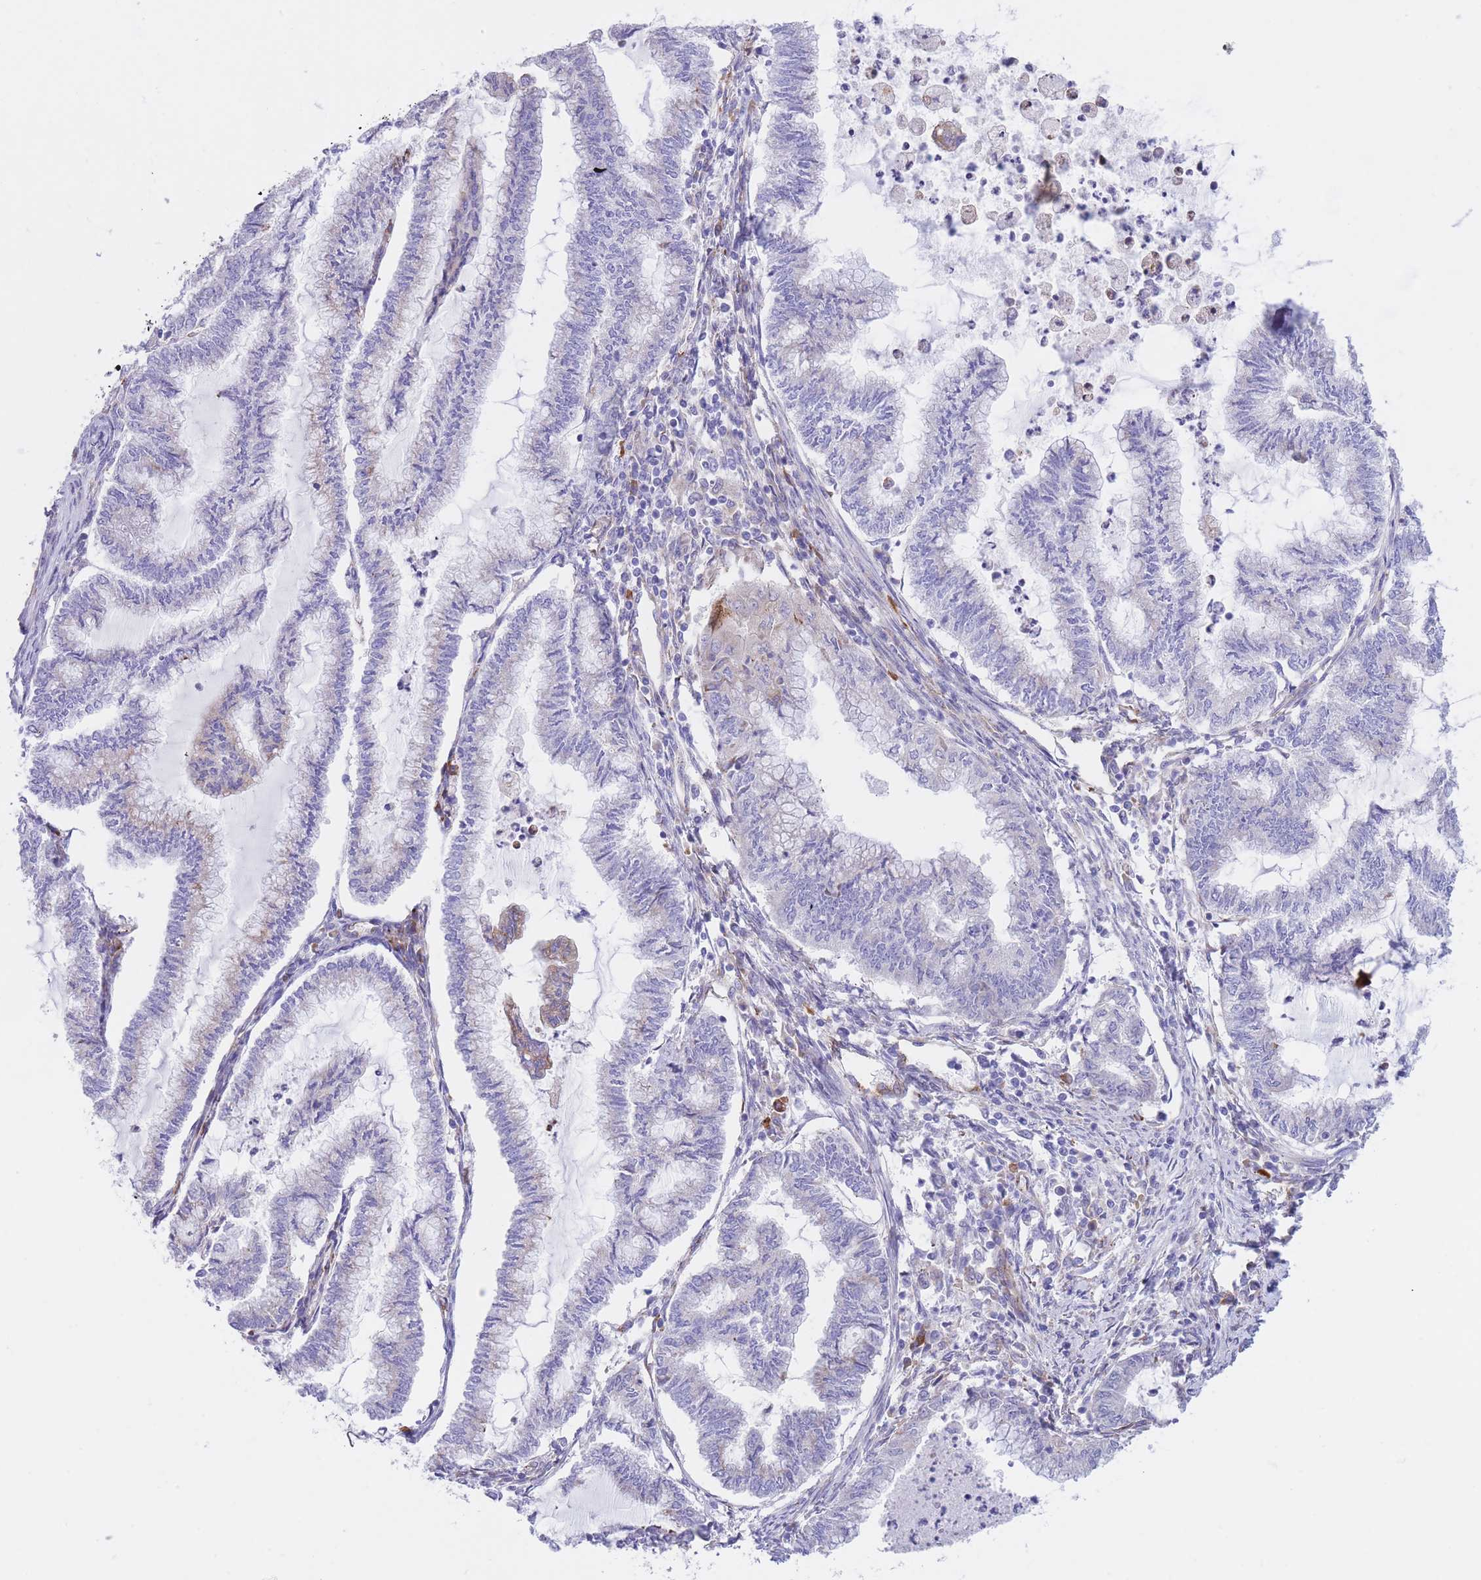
{"staining": {"intensity": "negative", "quantity": "none", "location": "none"}, "tissue": "endometrial cancer", "cell_type": "Tumor cells", "image_type": "cancer", "snomed": [{"axis": "morphology", "description": "Adenocarcinoma, NOS"}, {"axis": "topography", "description": "Endometrium"}], "caption": "A high-resolution image shows IHC staining of adenocarcinoma (endometrial), which displays no significant staining in tumor cells.", "gene": "DET1", "patient": {"sex": "female", "age": 79}}